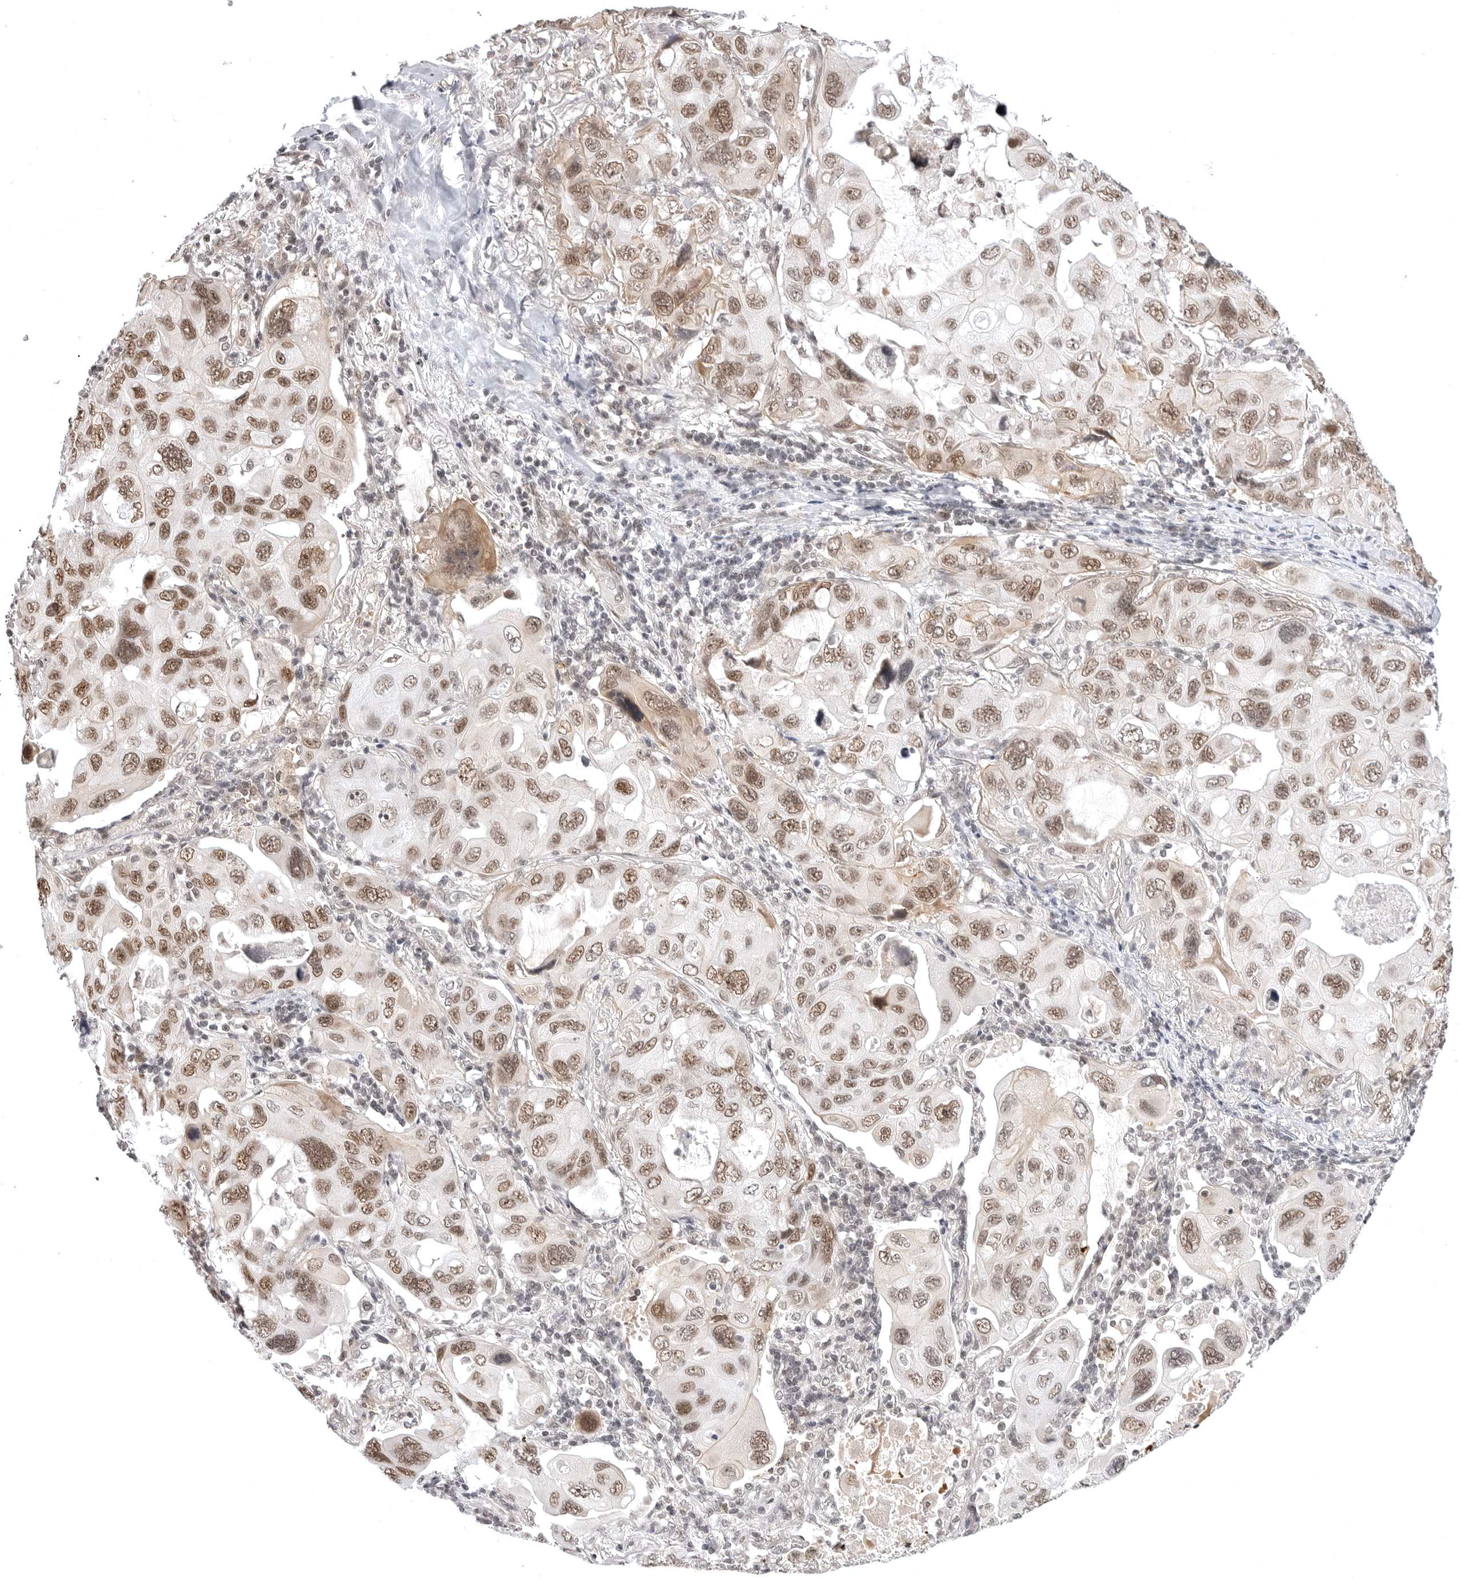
{"staining": {"intensity": "moderate", "quantity": ">75%", "location": "cytoplasmic/membranous,nuclear"}, "tissue": "lung cancer", "cell_type": "Tumor cells", "image_type": "cancer", "snomed": [{"axis": "morphology", "description": "Squamous cell carcinoma, NOS"}, {"axis": "topography", "description": "Lung"}], "caption": "Immunohistochemistry image of human lung cancer (squamous cell carcinoma) stained for a protein (brown), which reveals medium levels of moderate cytoplasmic/membranous and nuclear positivity in about >75% of tumor cells.", "gene": "PHF3", "patient": {"sex": "female", "age": 73}}